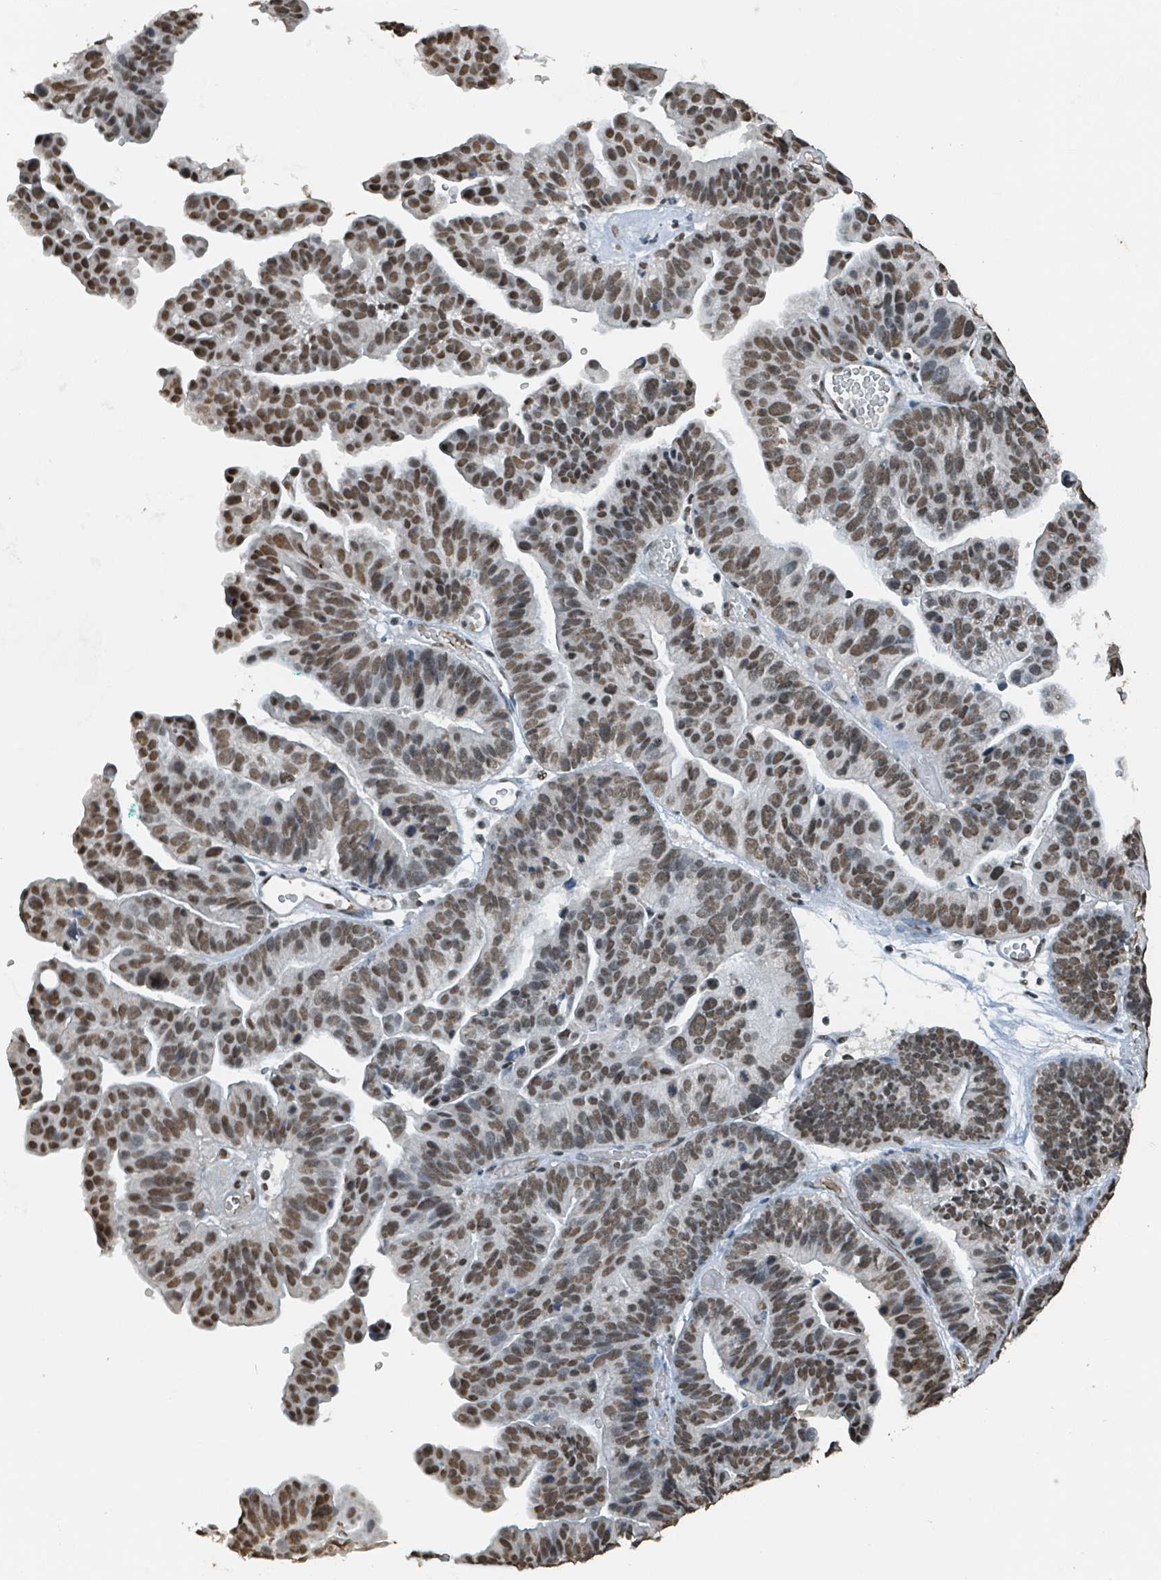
{"staining": {"intensity": "moderate", "quantity": ">75%", "location": "nuclear"}, "tissue": "ovarian cancer", "cell_type": "Tumor cells", "image_type": "cancer", "snomed": [{"axis": "morphology", "description": "Cystadenocarcinoma, serous, NOS"}, {"axis": "topography", "description": "Ovary"}], "caption": "Moderate nuclear expression for a protein is appreciated in about >75% of tumor cells of serous cystadenocarcinoma (ovarian) using IHC.", "gene": "PHIP", "patient": {"sex": "female", "age": 56}}